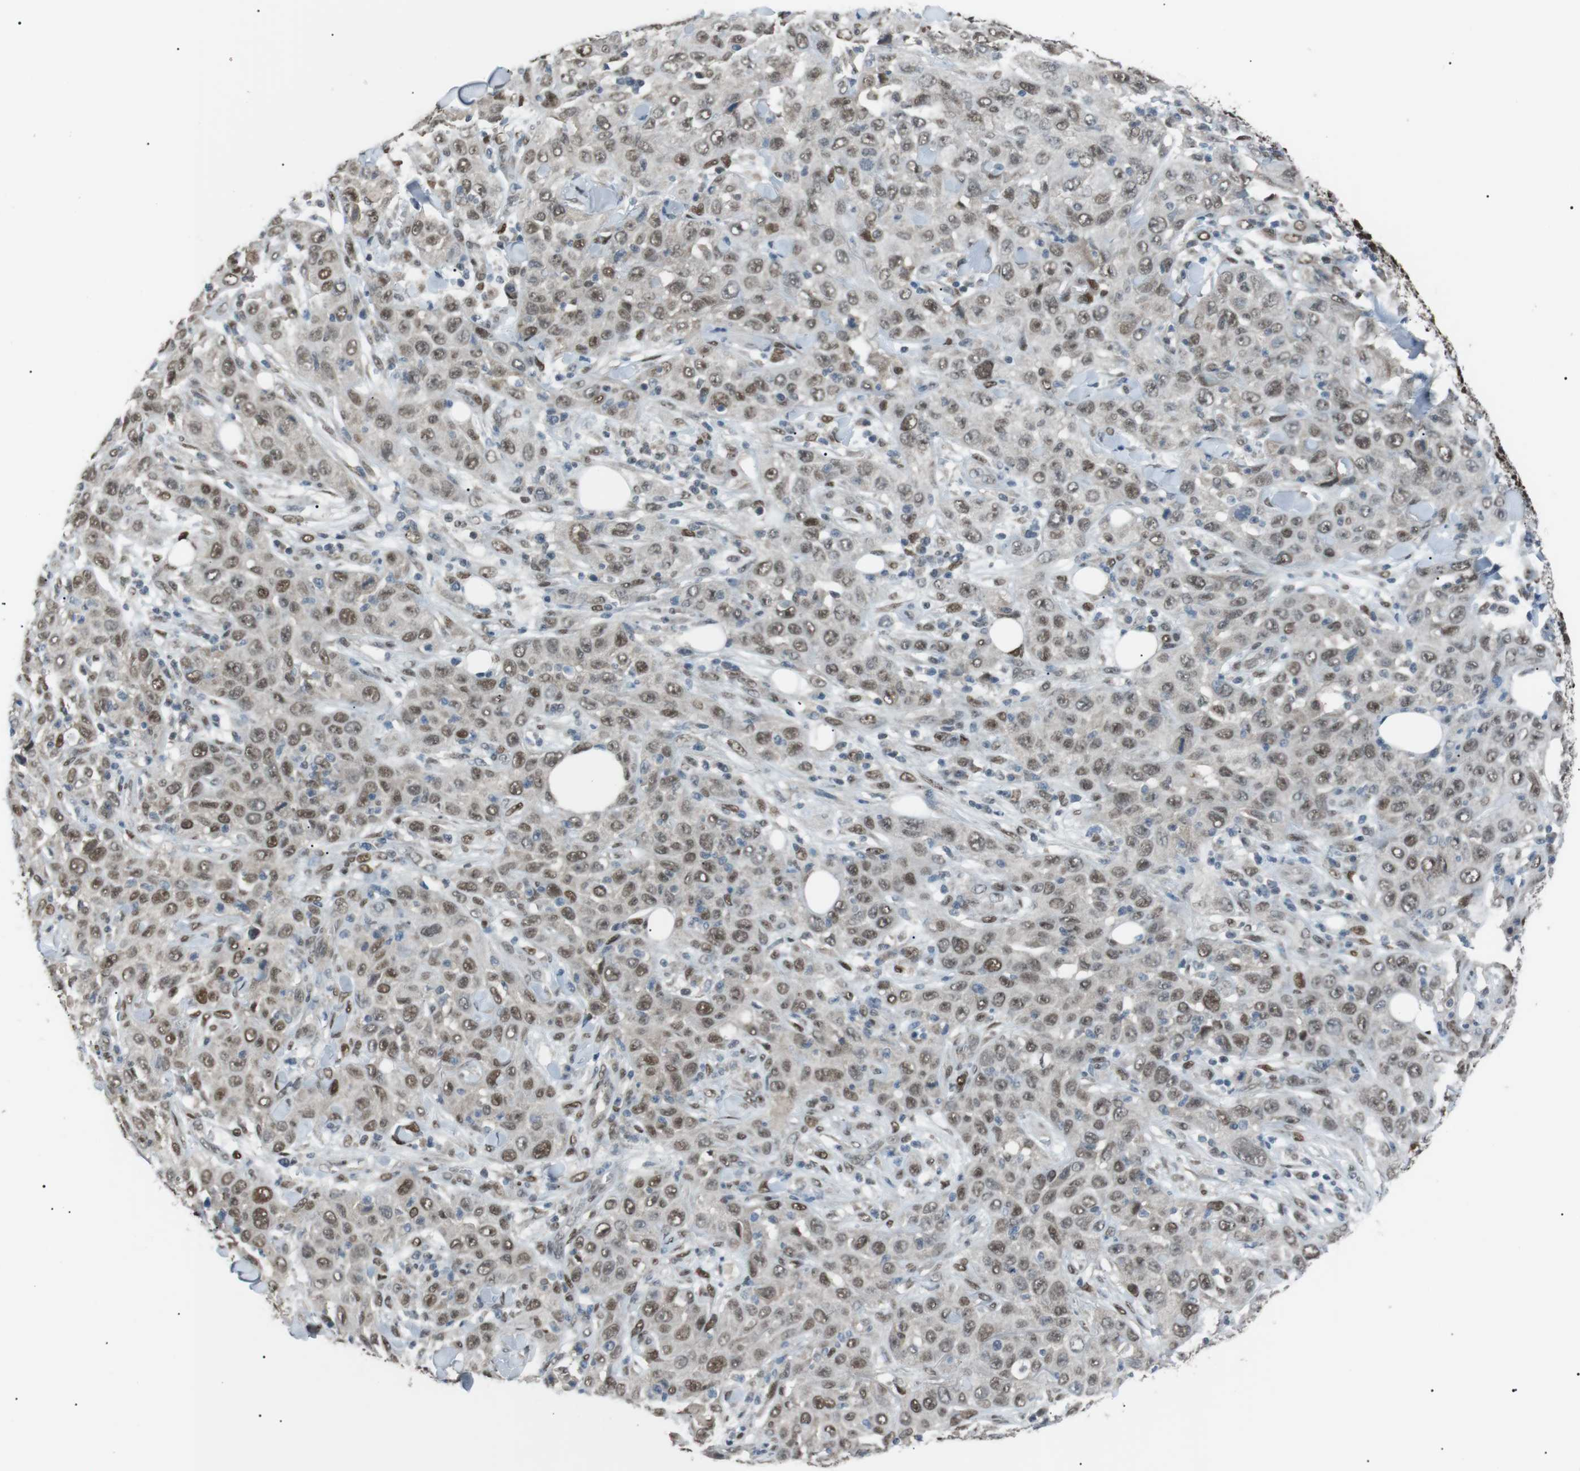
{"staining": {"intensity": "moderate", "quantity": ">75%", "location": "nuclear"}, "tissue": "skin cancer", "cell_type": "Tumor cells", "image_type": "cancer", "snomed": [{"axis": "morphology", "description": "Squamous cell carcinoma, NOS"}, {"axis": "topography", "description": "Skin"}], "caption": "IHC (DAB (3,3'-diaminobenzidine)) staining of skin squamous cell carcinoma reveals moderate nuclear protein expression in about >75% of tumor cells. (brown staining indicates protein expression, while blue staining denotes nuclei).", "gene": "SRPK2", "patient": {"sex": "female", "age": 88}}